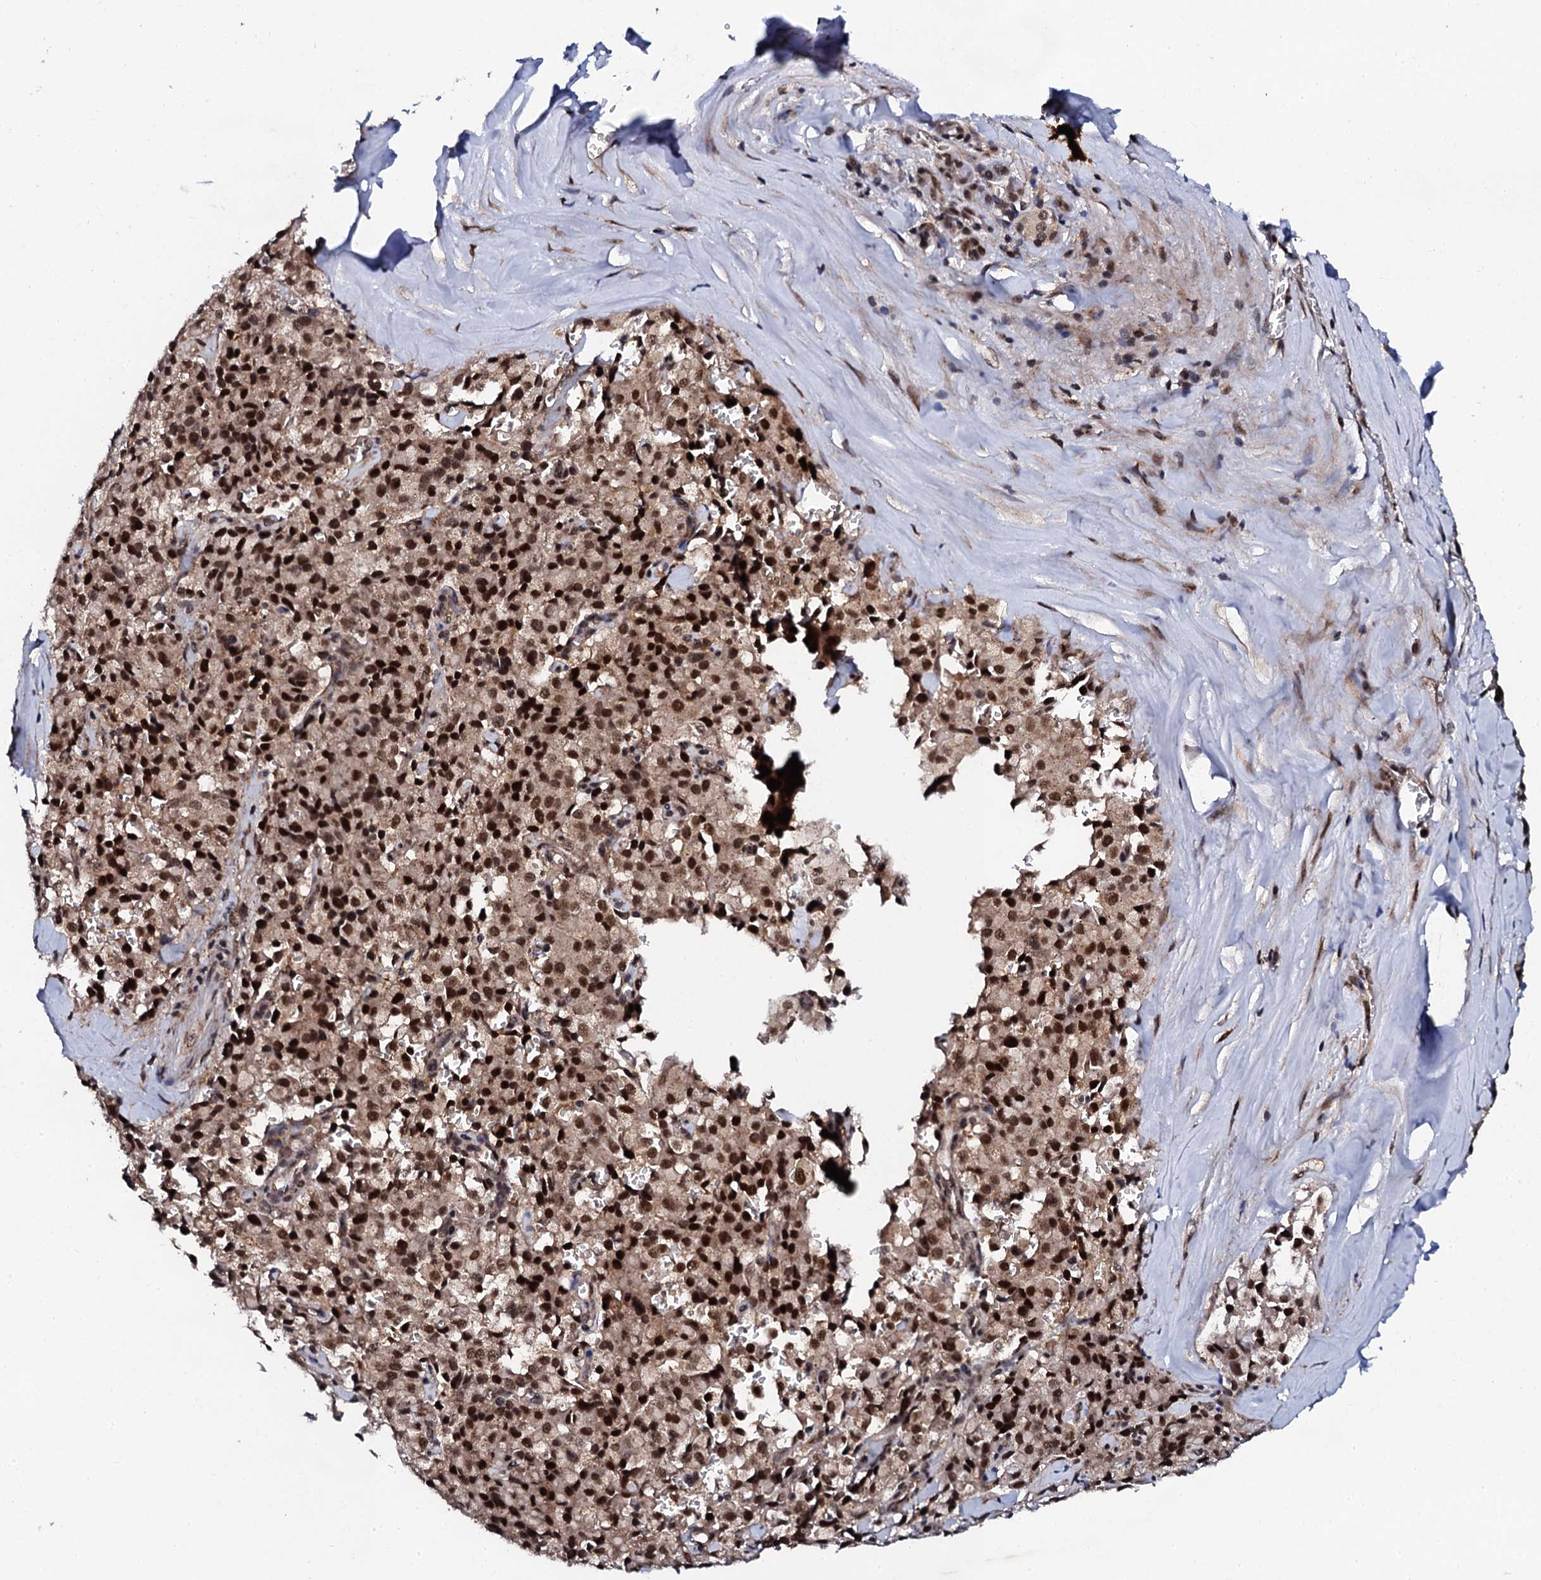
{"staining": {"intensity": "strong", "quantity": ">75%", "location": "nuclear"}, "tissue": "pancreatic cancer", "cell_type": "Tumor cells", "image_type": "cancer", "snomed": [{"axis": "morphology", "description": "Adenocarcinoma, NOS"}, {"axis": "topography", "description": "Pancreas"}], "caption": "DAB (3,3'-diaminobenzidine) immunohistochemical staining of human adenocarcinoma (pancreatic) exhibits strong nuclear protein positivity in about >75% of tumor cells.", "gene": "CSTF3", "patient": {"sex": "male", "age": 65}}